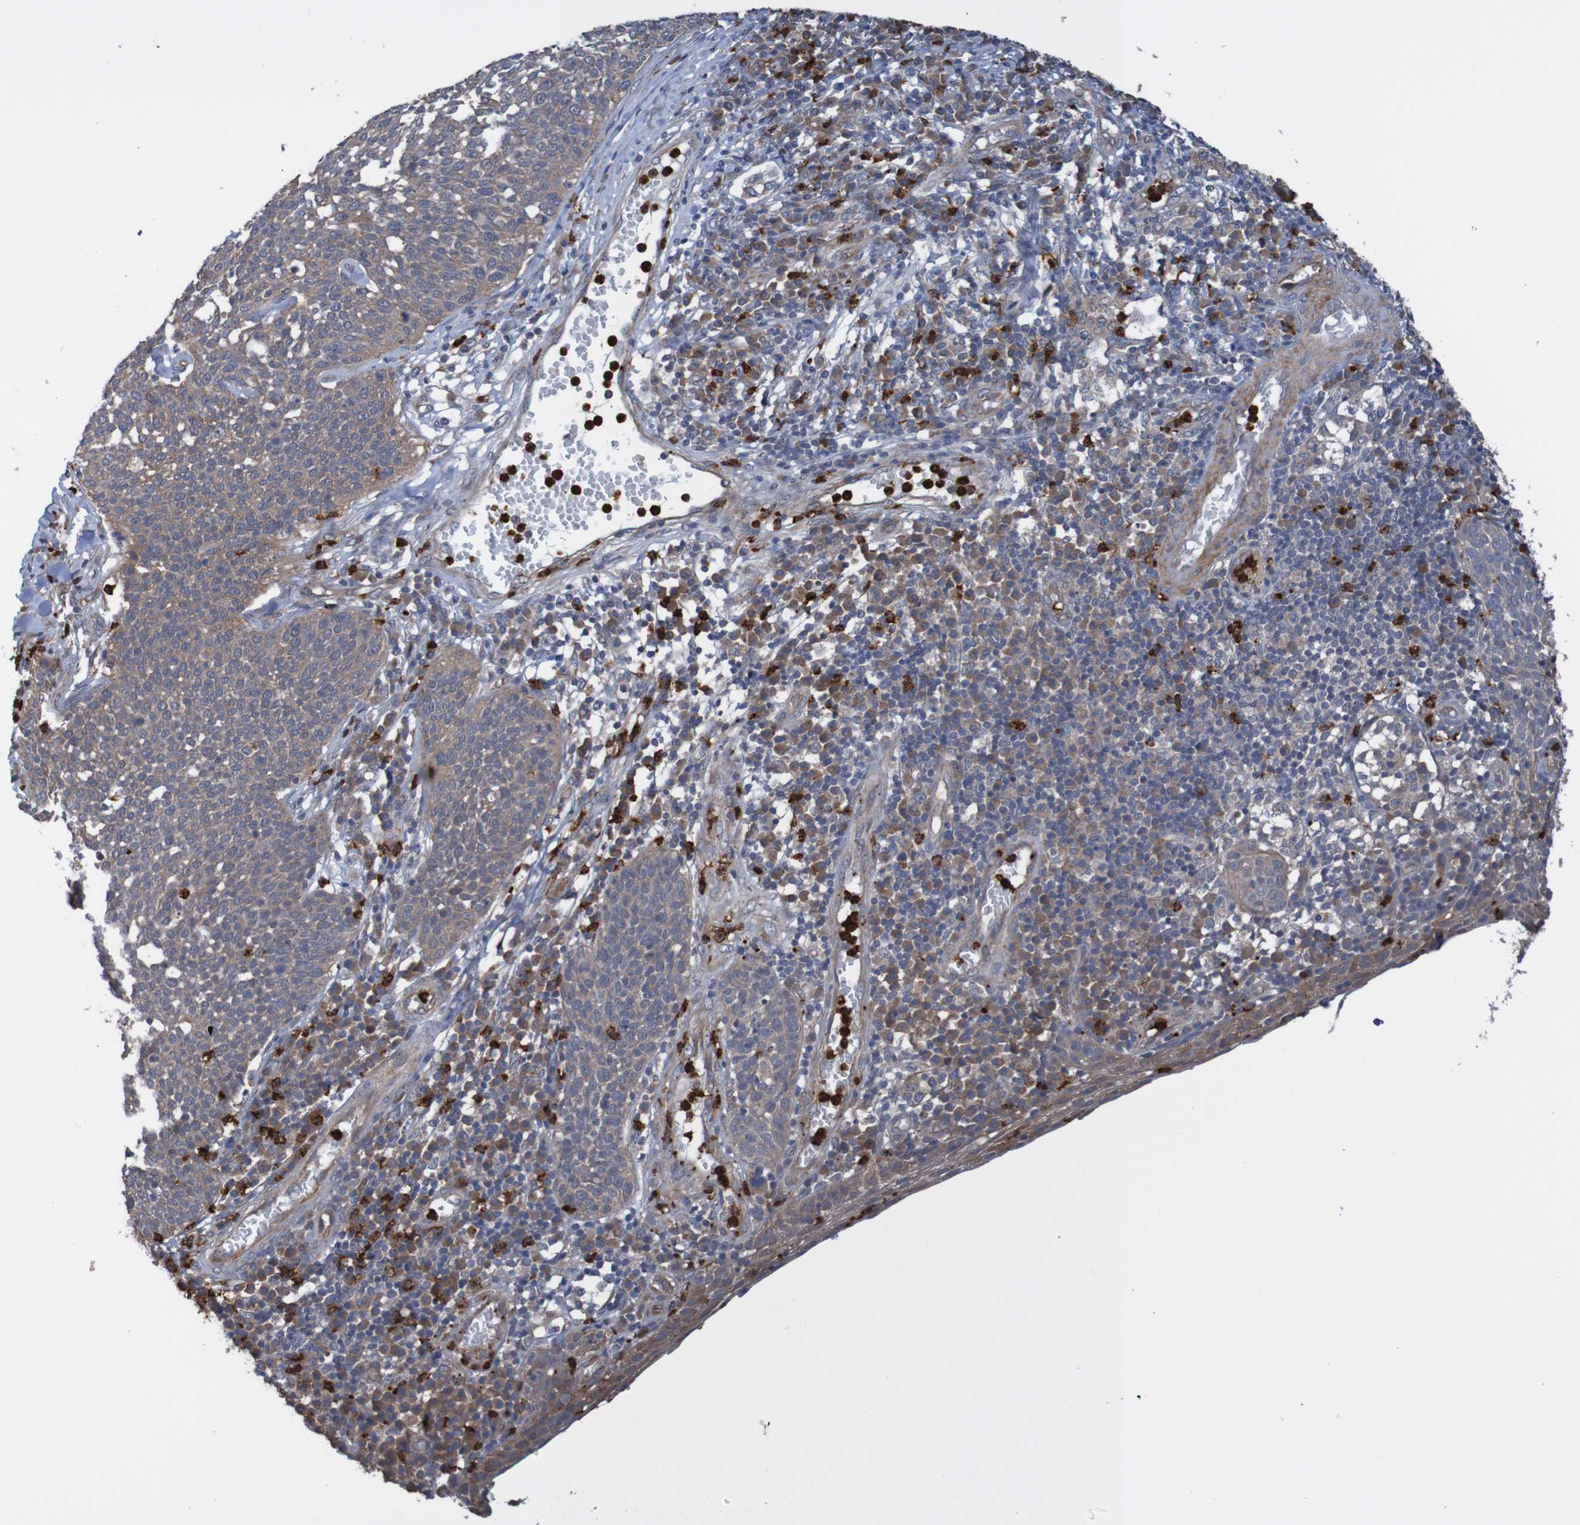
{"staining": {"intensity": "weak", "quantity": ">75%", "location": "cytoplasmic/membranous"}, "tissue": "cervical cancer", "cell_type": "Tumor cells", "image_type": "cancer", "snomed": [{"axis": "morphology", "description": "Squamous cell carcinoma, NOS"}, {"axis": "topography", "description": "Cervix"}], "caption": "Weak cytoplasmic/membranous expression for a protein is present in approximately >75% of tumor cells of squamous cell carcinoma (cervical) using immunohistochemistry (IHC).", "gene": "ST8SIA6", "patient": {"sex": "female", "age": 34}}